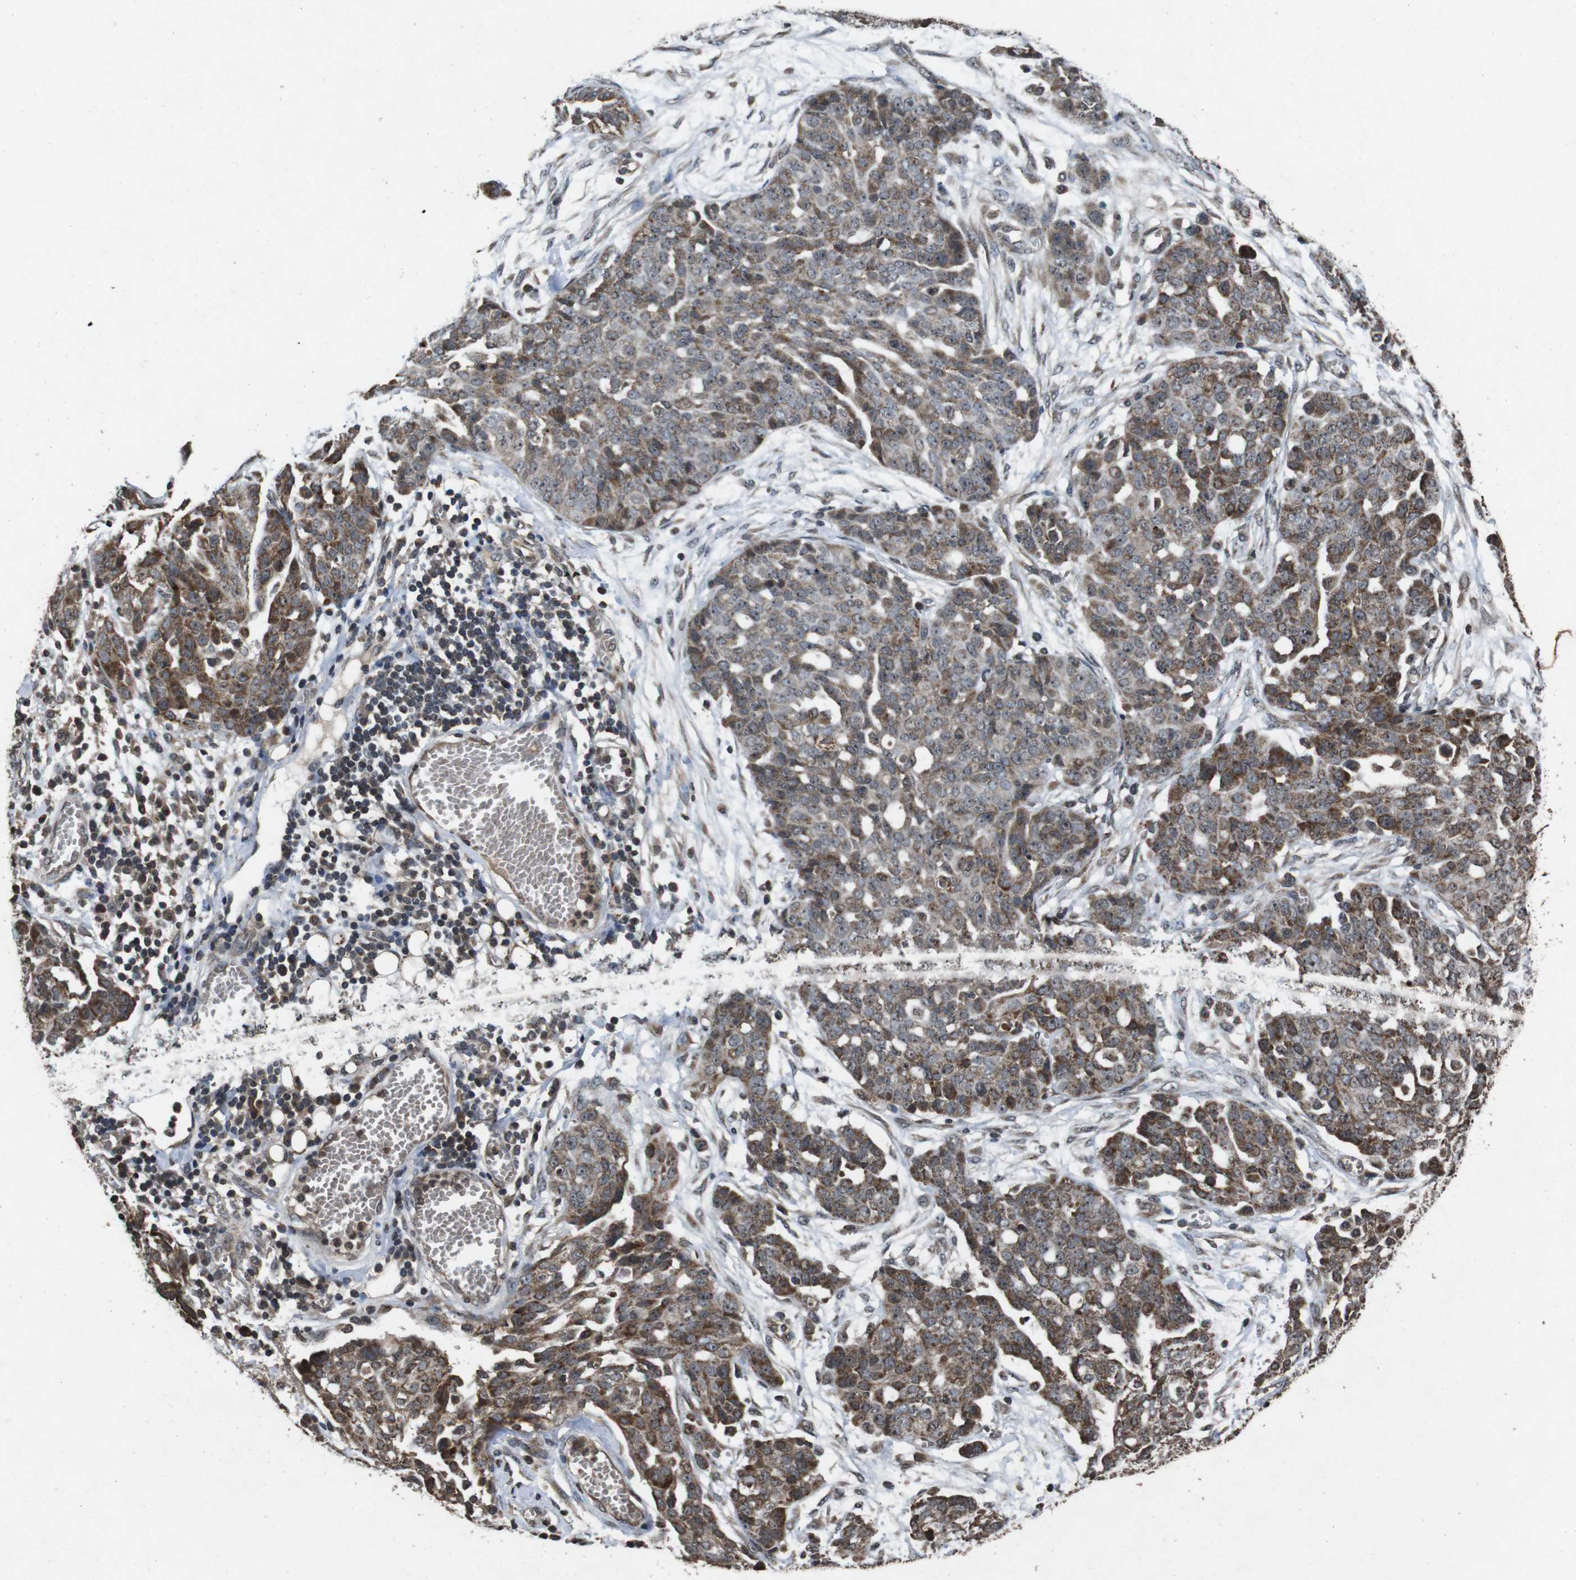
{"staining": {"intensity": "moderate", "quantity": "25%-75%", "location": "cytoplasmic/membranous"}, "tissue": "ovarian cancer", "cell_type": "Tumor cells", "image_type": "cancer", "snomed": [{"axis": "morphology", "description": "Cystadenocarcinoma, serous, NOS"}, {"axis": "topography", "description": "Soft tissue"}, {"axis": "topography", "description": "Ovary"}], "caption": "Tumor cells reveal medium levels of moderate cytoplasmic/membranous staining in approximately 25%-75% of cells in human ovarian cancer (serous cystadenocarcinoma).", "gene": "SORL1", "patient": {"sex": "female", "age": 57}}